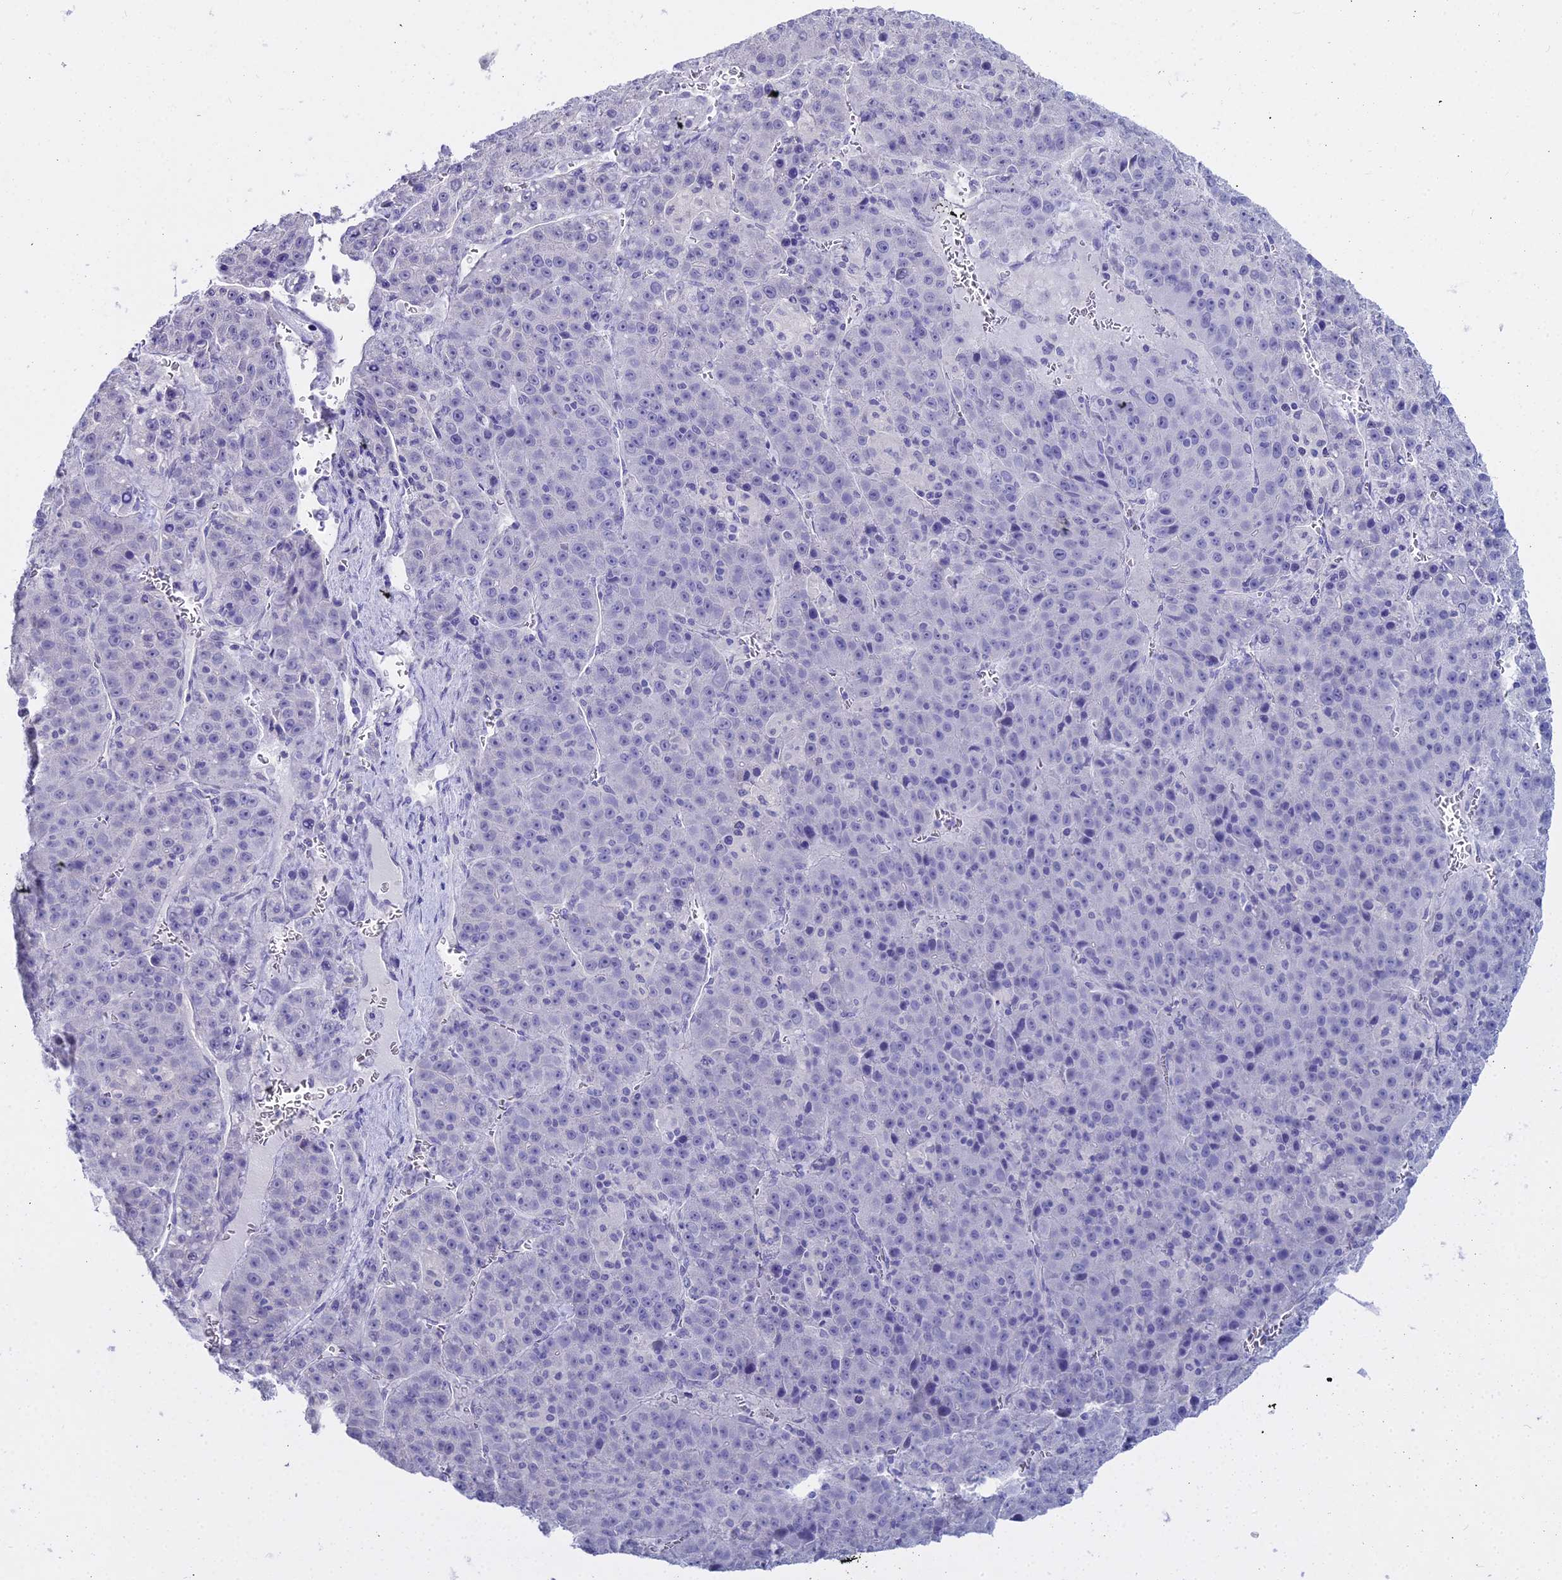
{"staining": {"intensity": "negative", "quantity": "none", "location": "none"}, "tissue": "liver cancer", "cell_type": "Tumor cells", "image_type": "cancer", "snomed": [{"axis": "morphology", "description": "Carcinoma, Hepatocellular, NOS"}, {"axis": "topography", "description": "Liver"}], "caption": "IHC of human hepatocellular carcinoma (liver) shows no expression in tumor cells. The staining is performed using DAB brown chromogen with nuclei counter-stained in using hematoxylin.", "gene": "S100A7", "patient": {"sex": "female", "age": 53}}